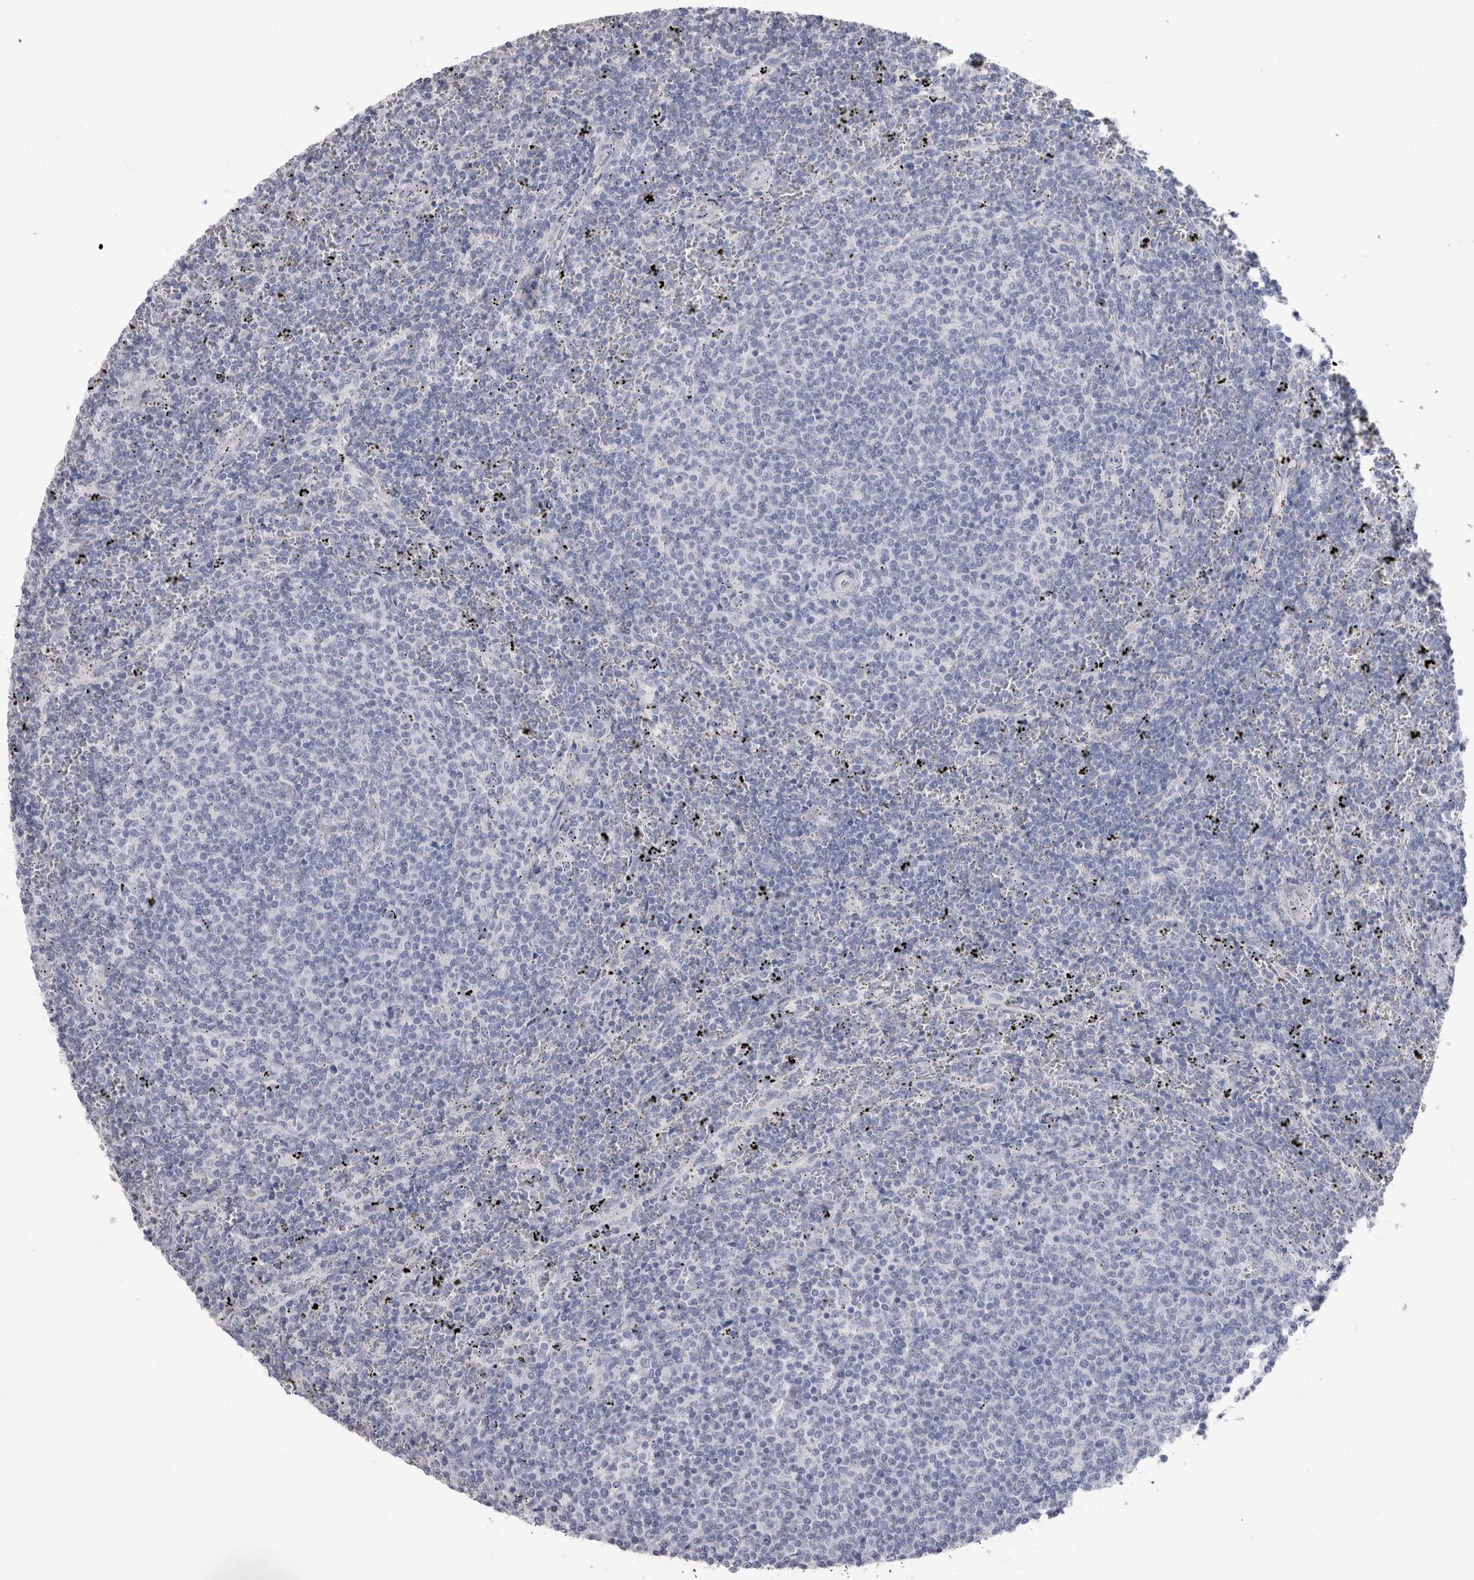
{"staining": {"intensity": "negative", "quantity": "none", "location": "none"}, "tissue": "lymphoma", "cell_type": "Tumor cells", "image_type": "cancer", "snomed": [{"axis": "morphology", "description": "Malignant lymphoma, non-Hodgkin's type, Low grade"}, {"axis": "topography", "description": "Spleen"}], "caption": "High power microscopy image of an IHC histopathology image of low-grade malignant lymphoma, non-Hodgkin's type, revealing no significant expression in tumor cells.", "gene": "PTH", "patient": {"sex": "female", "age": 50}}